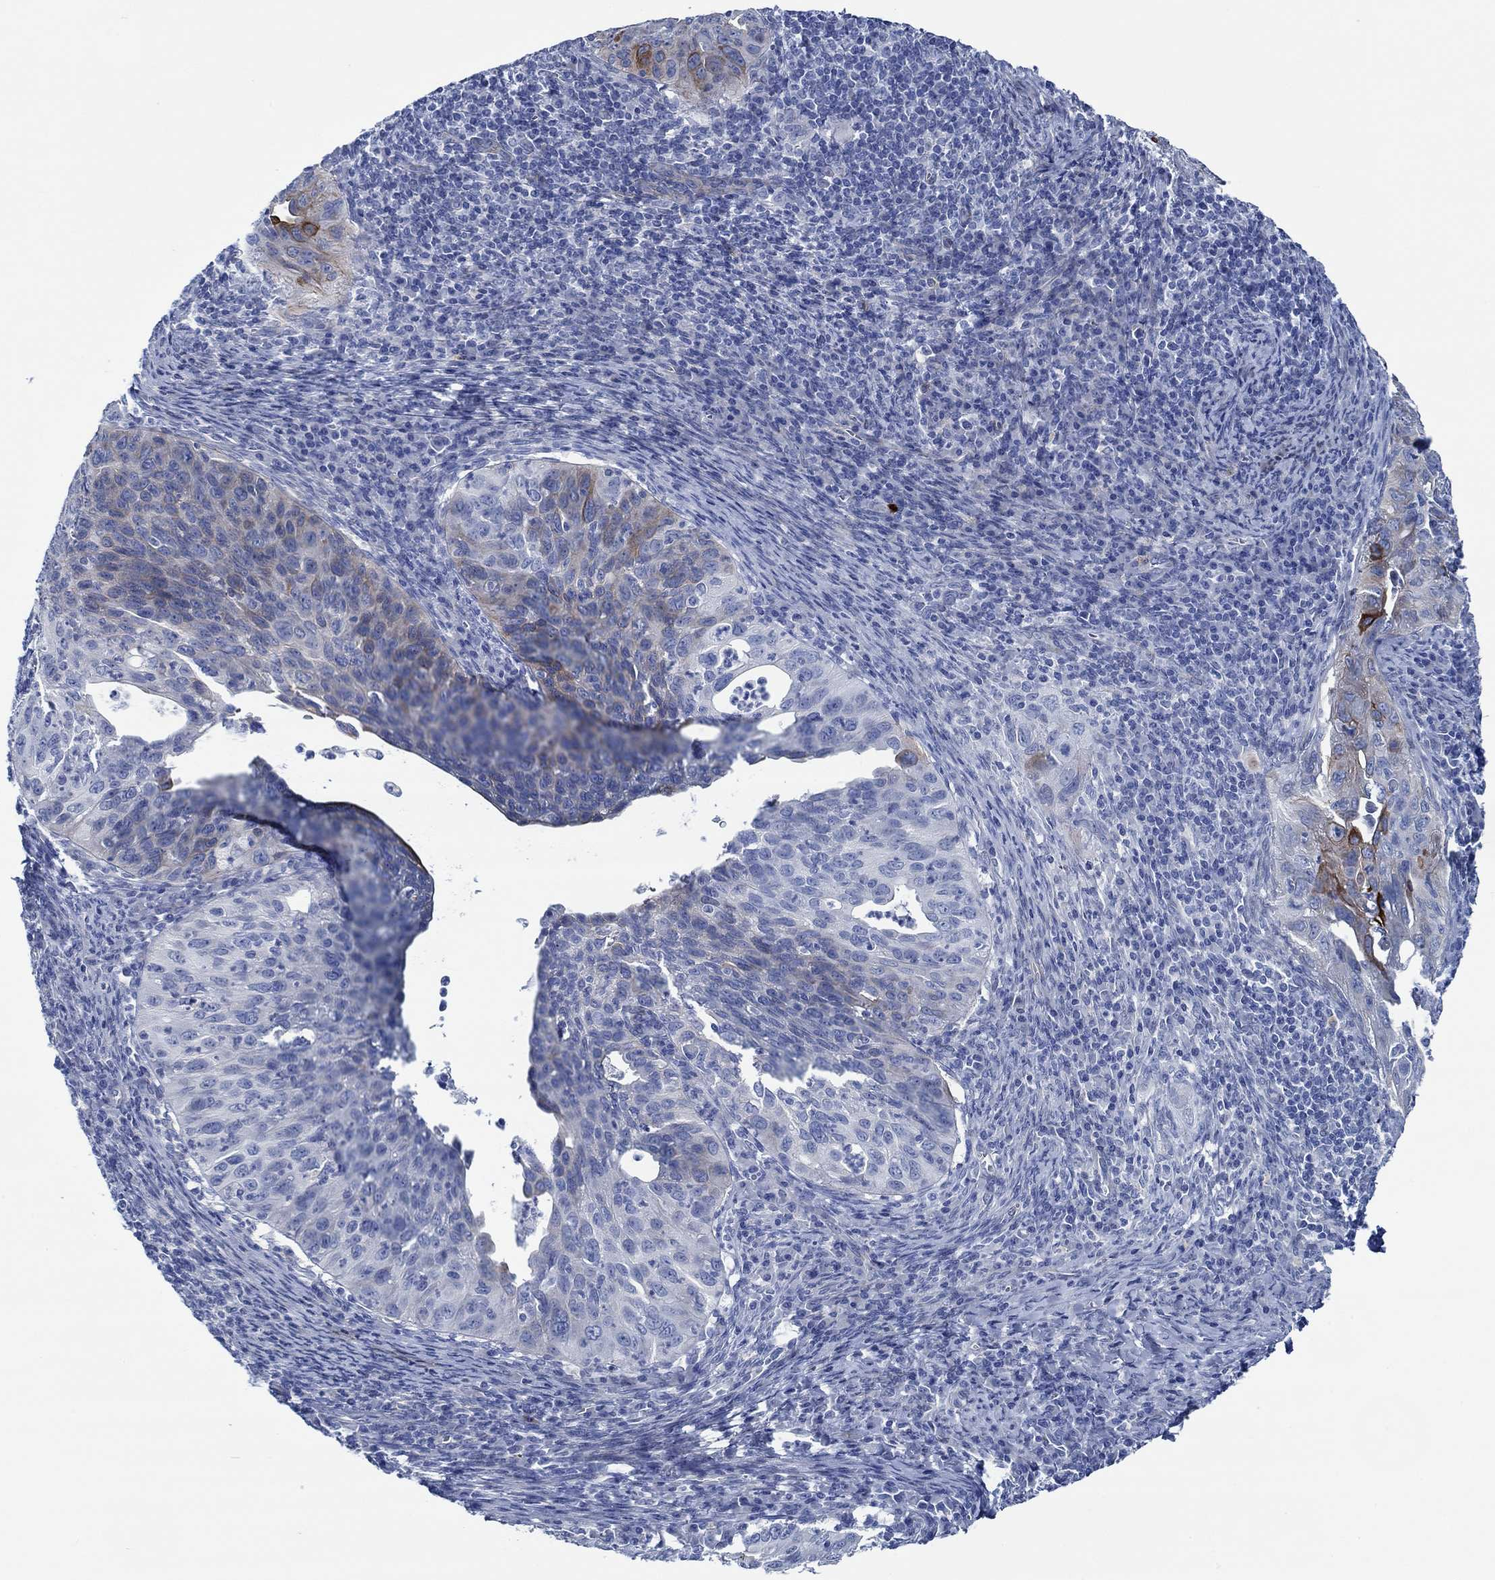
{"staining": {"intensity": "moderate", "quantity": "<25%", "location": "cytoplasmic/membranous"}, "tissue": "cervical cancer", "cell_type": "Tumor cells", "image_type": "cancer", "snomed": [{"axis": "morphology", "description": "Squamous cell carcinoma, NOS"}, {"axis": "topography", "description": "Cervix"}], "caption": "This photomicrograph reveals cervical cancer (squamous cell carcinoma) stained with immunohistochemistry (IHC) to label a protein in brown. The cytoplasmic/membranous of tumor cells show moderate positivity for the protein. Nuclei are counter-stained blue.", "gene": "SVEP1", "patient": {"sex": "female", "age": 26}}